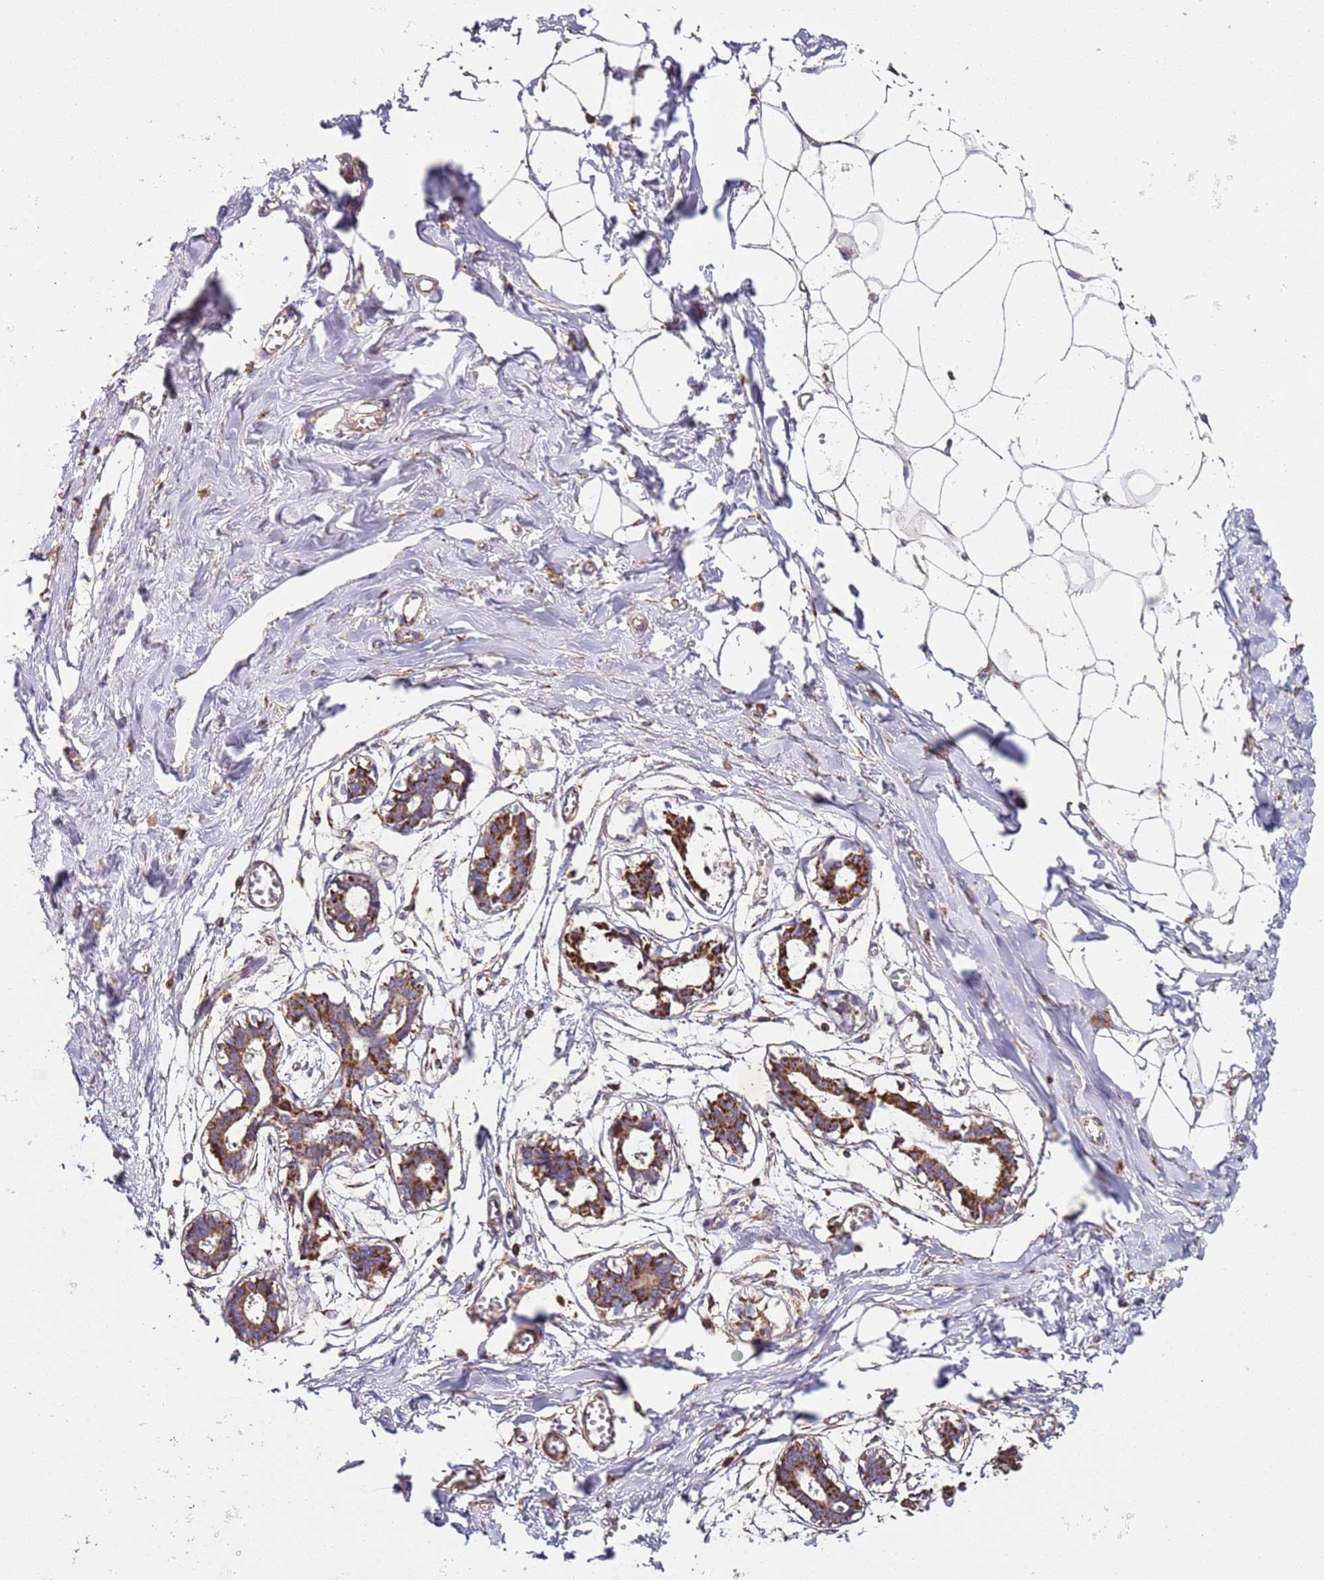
{"staining": {"intensity": "negative", "quantity": "none", "location": "none"}, "tissue": "breast", "cell_type": "Adipocytes", "image_type": "normal", "snomed": [{"axis": "morphology", "description": "Normal tissue, NOS"}, {"axis": "topography", "description": "Breast"}], "caption": "The immunohistochemistry histopathology image has no significant expression in adipocytes of breast. (DAB immunohistochemistry, high magnification).", "gene": "RMND5A", "patient": {"sex": "female", "age": 27}}